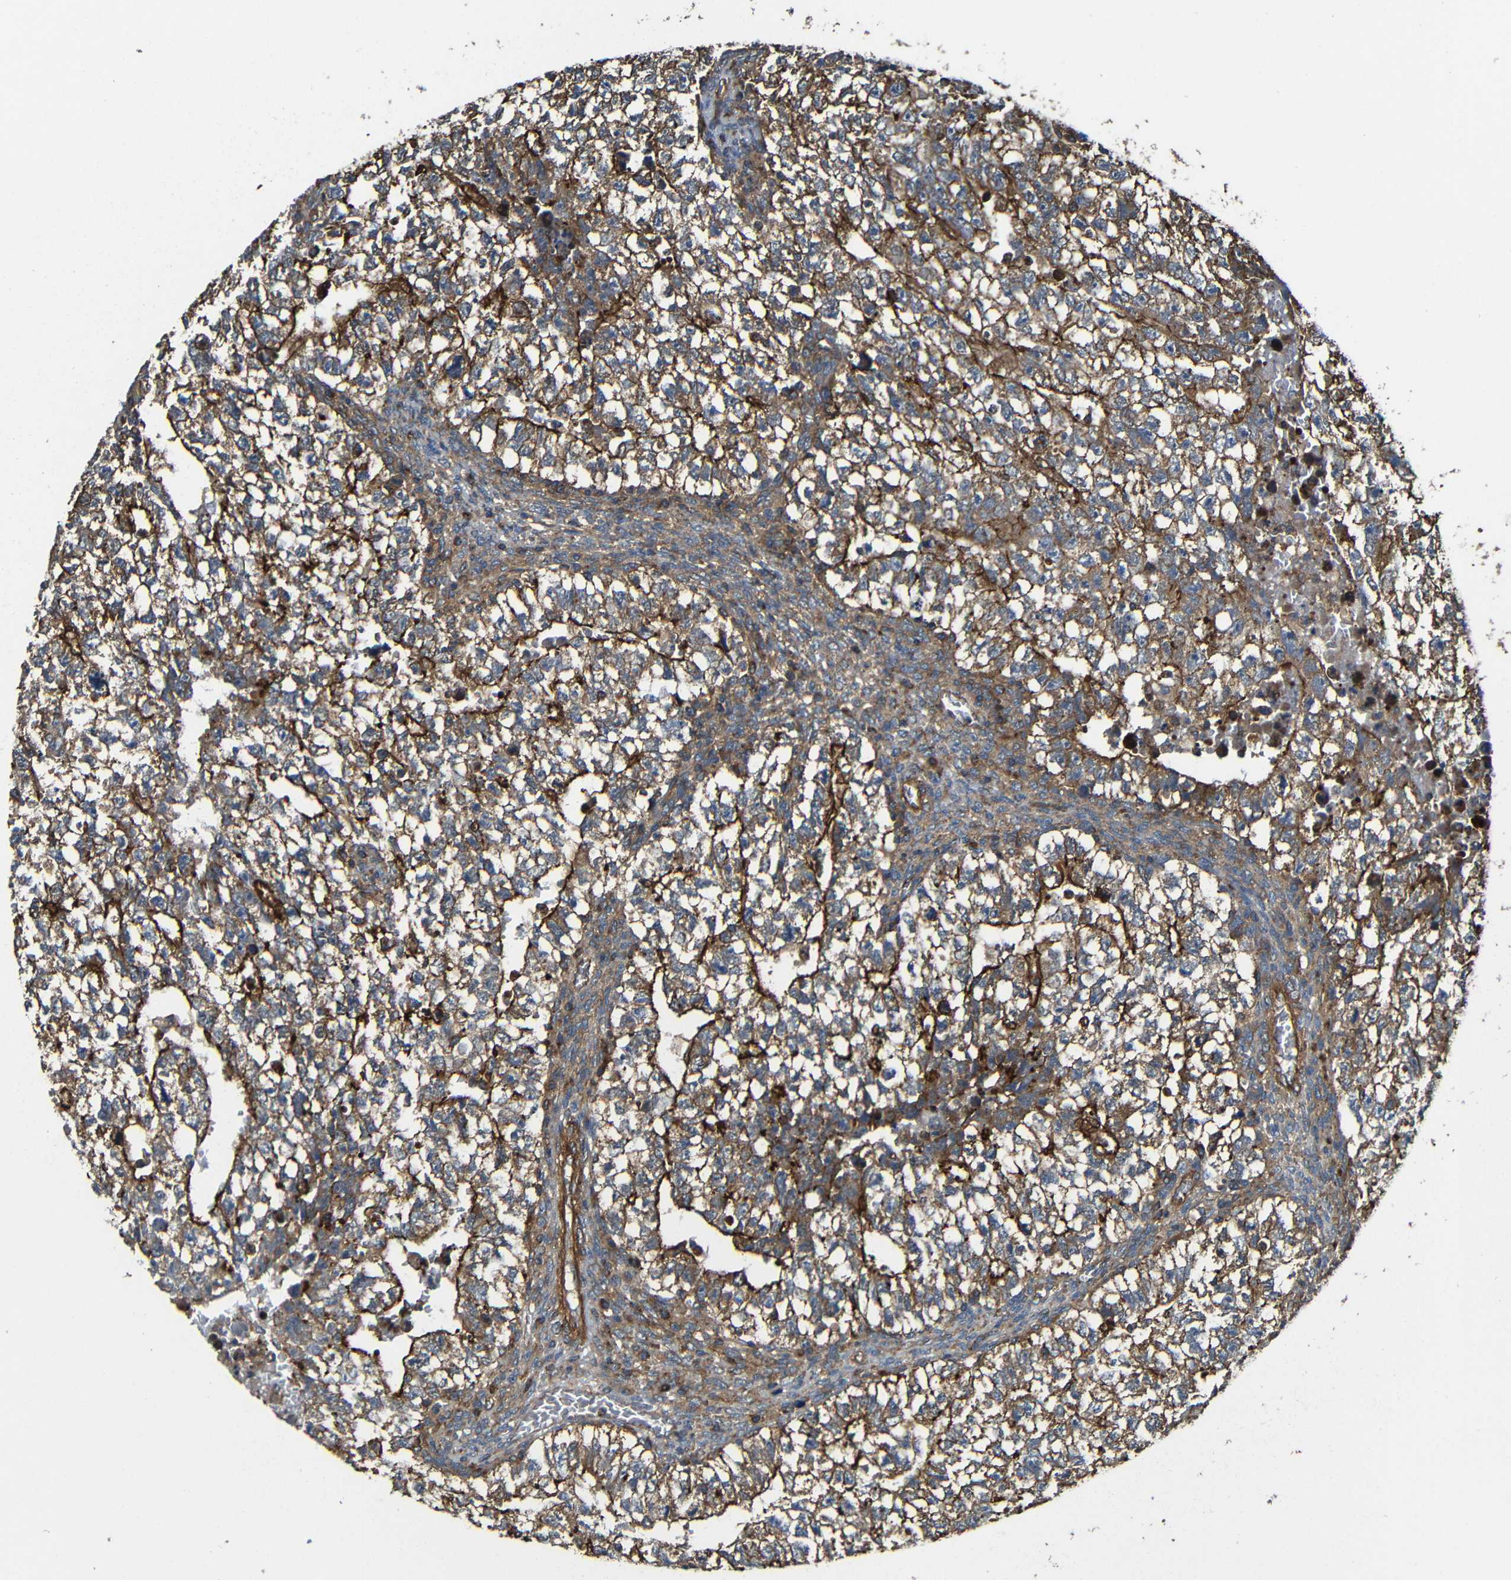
{"staining": {"intensity": "moderate", "quantity": ">75%", "location": "cytoplasmic/membranous"}, "tissue": "testis cancer", "cell_type": "Tumor cells", "image_type": "cancer", "snomed": [{"axis": "morphology", "description": "Seminoma, NOS"}, {"axis": "morphology", "description": "Carcinoma, Embryonal, NOS"}, {"axis": "topography", "description": "Testis"}], "caption": "Immunohistochemical staining of testis cancer (seminoma) reveals medium levels of moderate cytoplasmic/membranous positivity in approximately >75% of tumor cells. The staining is performed using DAB (3,3'-diaminobenzidine) brown chromogen to label protein expression. The nuclei are counter-stained blue using hematoxylin.", "gene": "PTCH1", "patient": {"sex": "male", "age": 38}}